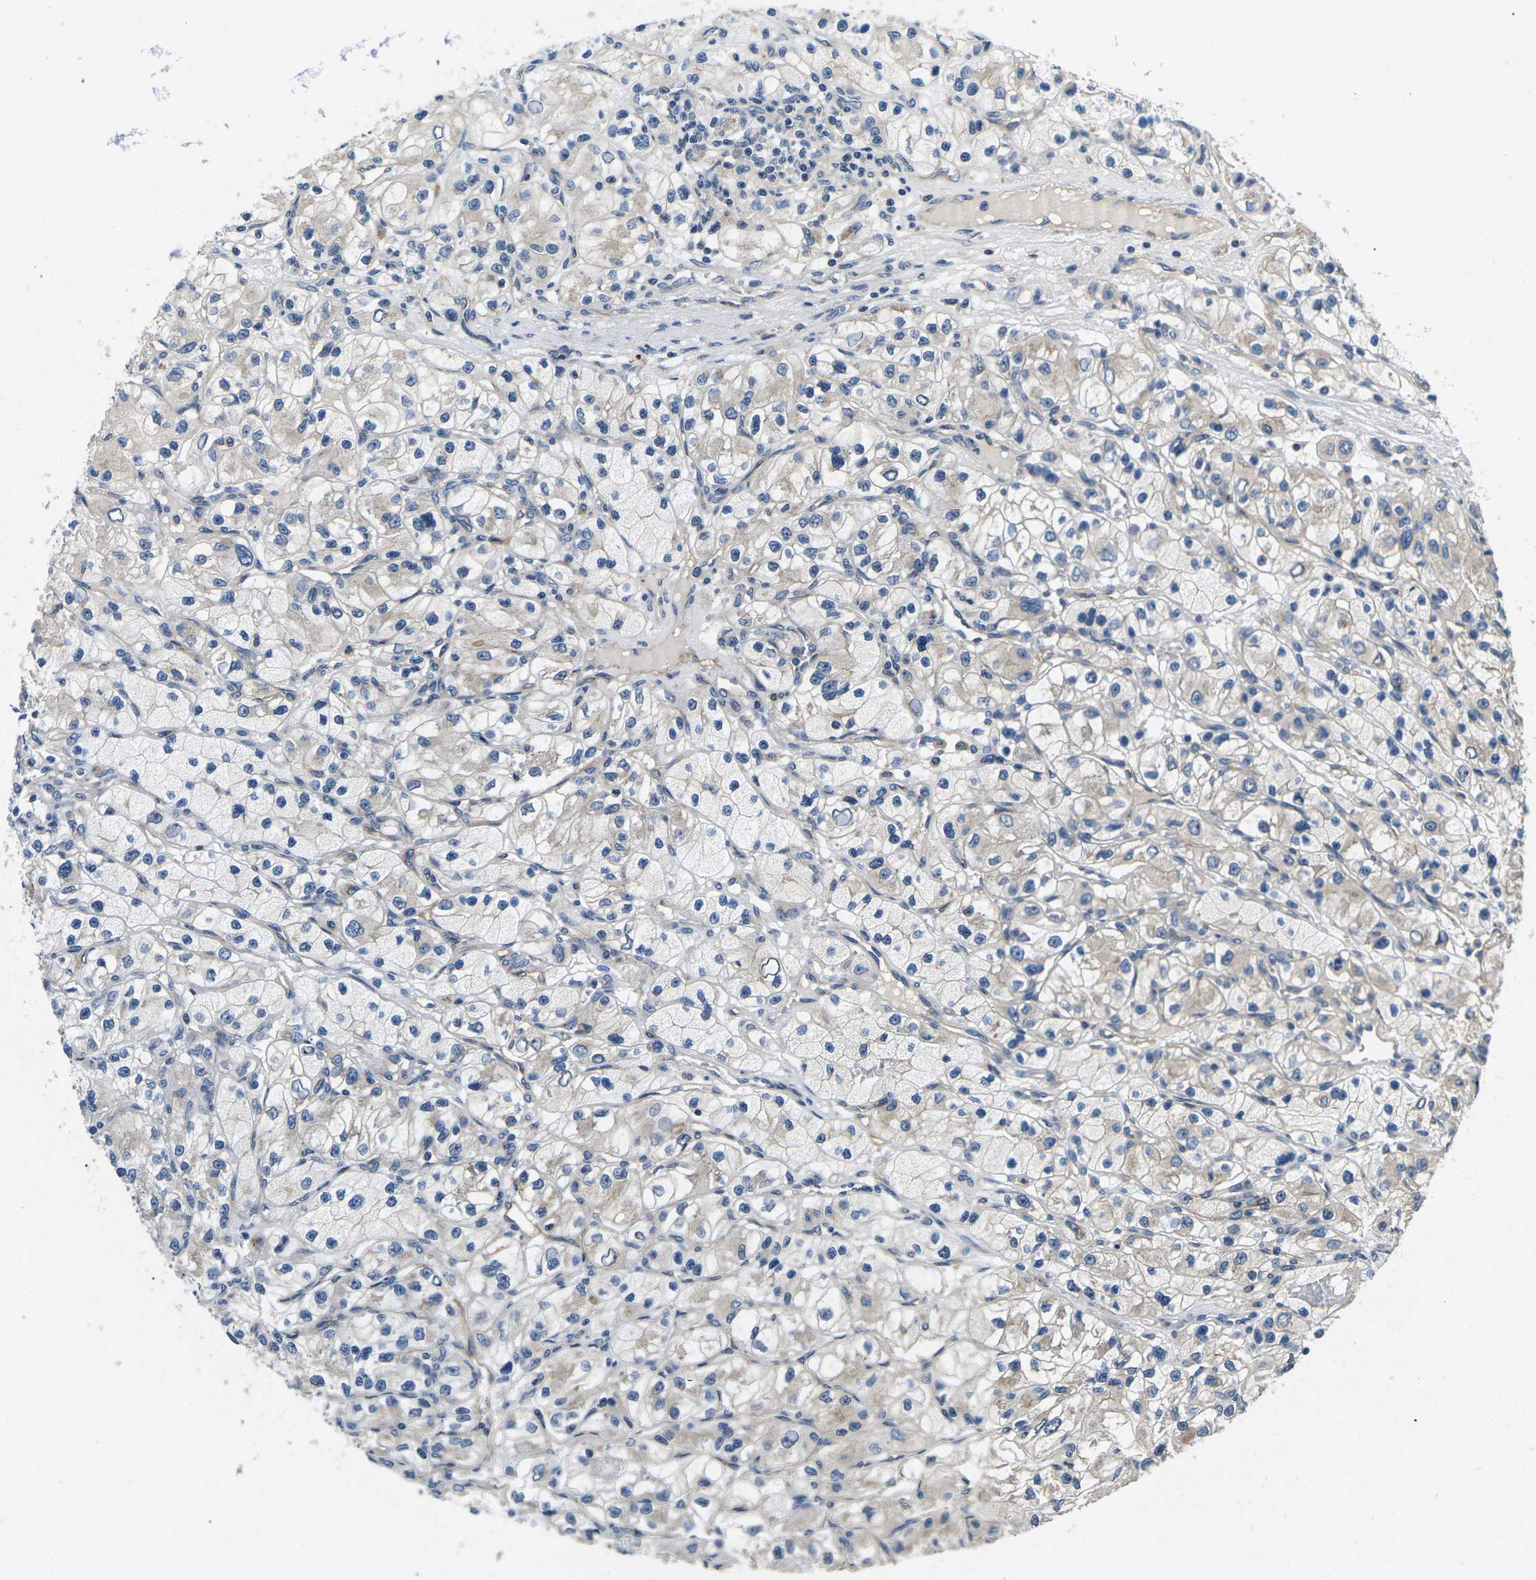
{"staining": {"intensity": "weak", "quantity": "<25%", "location": "cytoplasmic/membranous"}, "tissue": "renal cancer", "cell_type": "Tumor cells", "image_type": "cancer", "snomed": [{"axis": "morphology", "description": "Adenocarcinoma, NOS"}, {"axis": "topography", "description": "Kidney"}], "caption": "The IHC photomicrograph has no significant staining in tumor cells of adenocarcinoma (renal) tissue.", "gene": "PLCE1", "patient": {"sex": "female", "age": 57}}